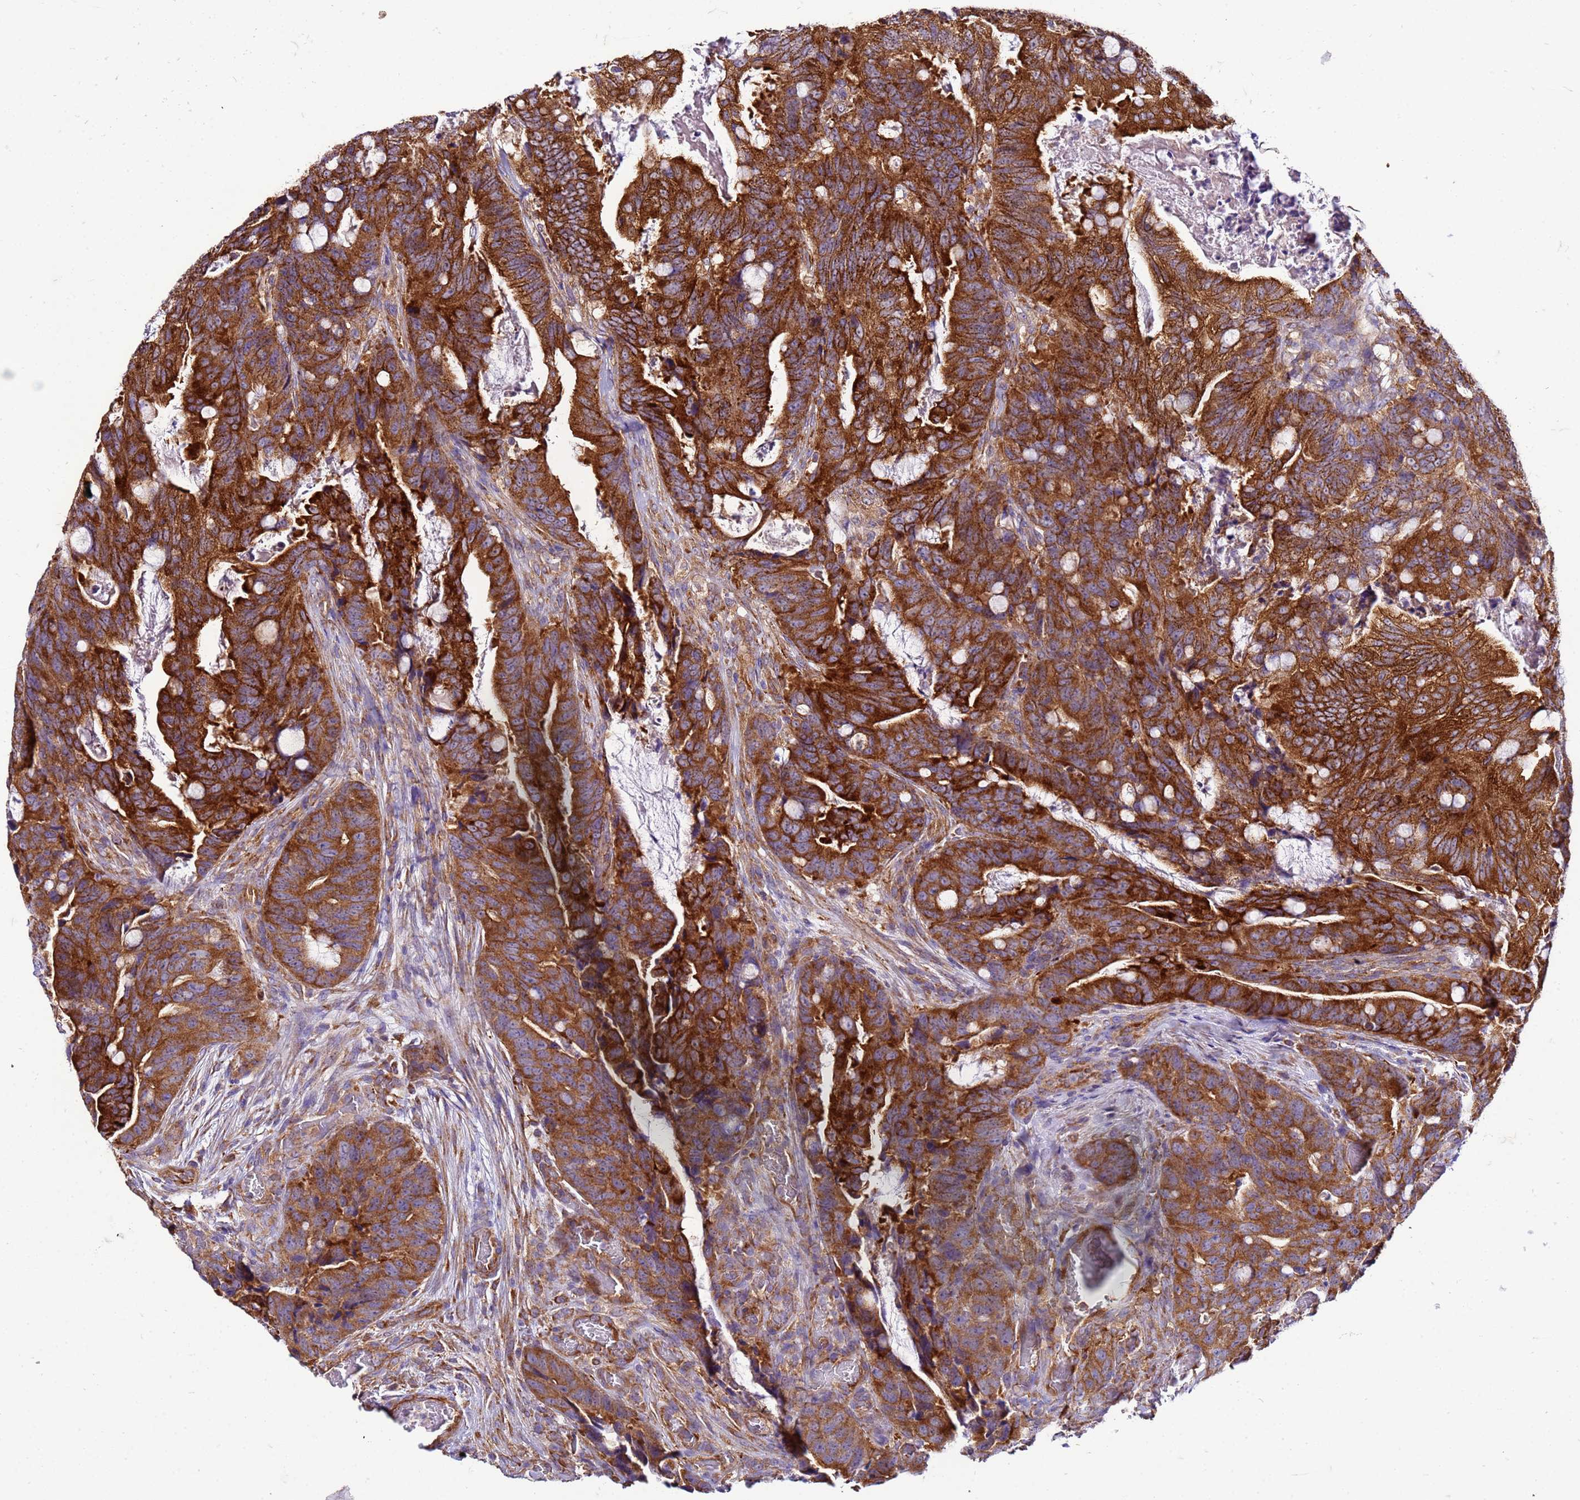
{"staining": {"intensity": "strong", "quantity": ">75%", "location": "cytoplasmic/membranous"}, "tissue": "colorectal cancer", "cell_type": "Tumor cells", "image_type": "cancer", "snomed": [{"axis": "morphology", "description": "Adenocarcinoma, NOS"}, {"axis": "topography", "description": "Colon"}], "caption": "Colorectal cancer tissue displays strong cytoplasmic/membranous positivity in approximately >75% of tumor cells", "gene": "PKD1", "patient": {"sex": "female", "age": 82}}